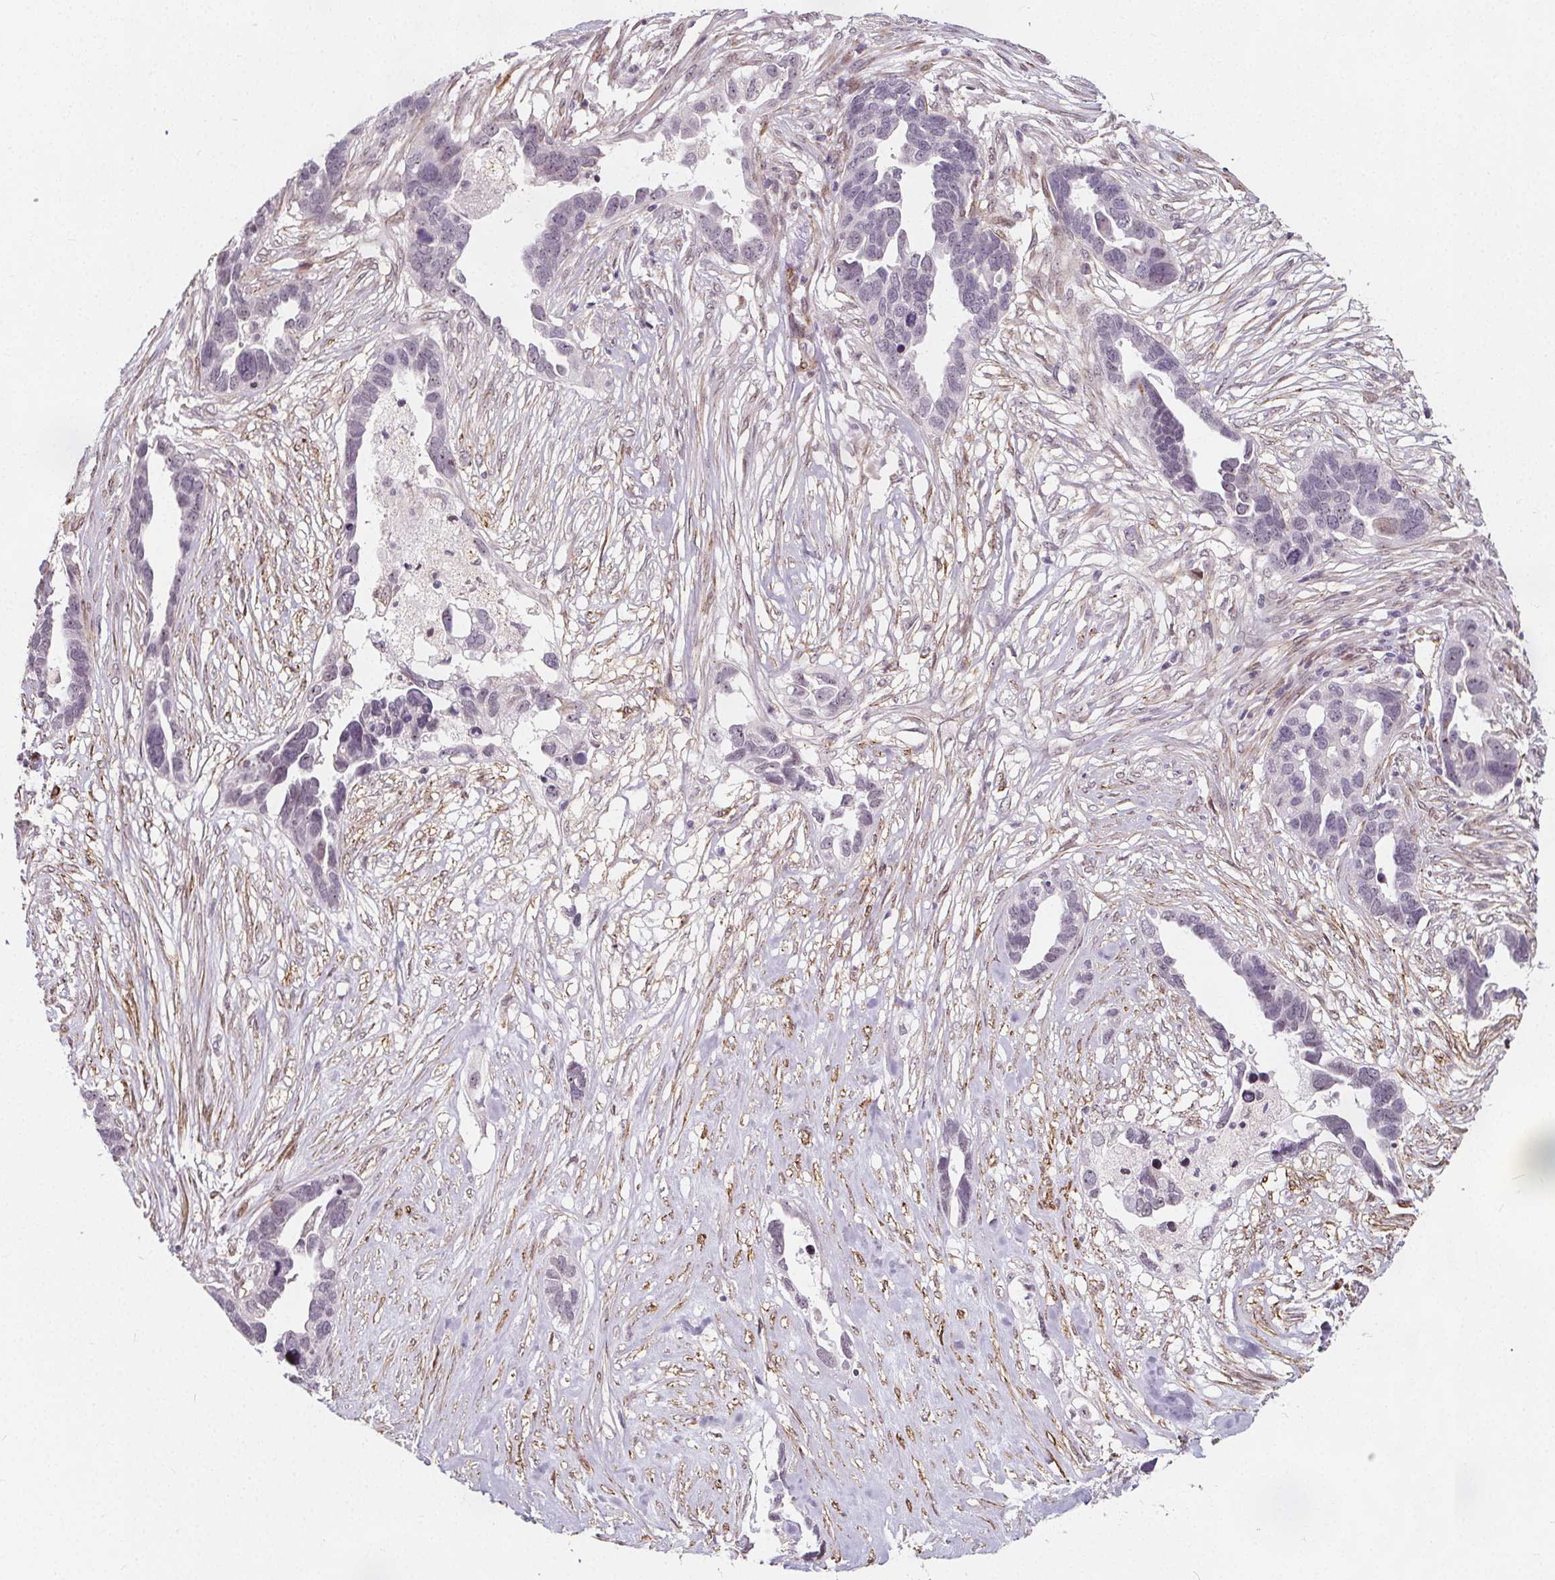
{"staining": {"intensity": "negative", "quantity": "none", "location": "none"}, "tissue": "ovarian cancer", "cell_type": "Tumor cells", "image_type": "cancer", "snomed": [{"axis": "morphology", "description": "Cystadenocarcinoma, serous, NOS"}, {"axis": "topography", "description": "Ovary"}], "caption": "Immunohistochemistry photomicrograph of ovarian cancer stained for a protein (brown), which displays no expression in tumor cells.", "gene": "HAS1", "patient": {"sex": "female", "age": 54}}